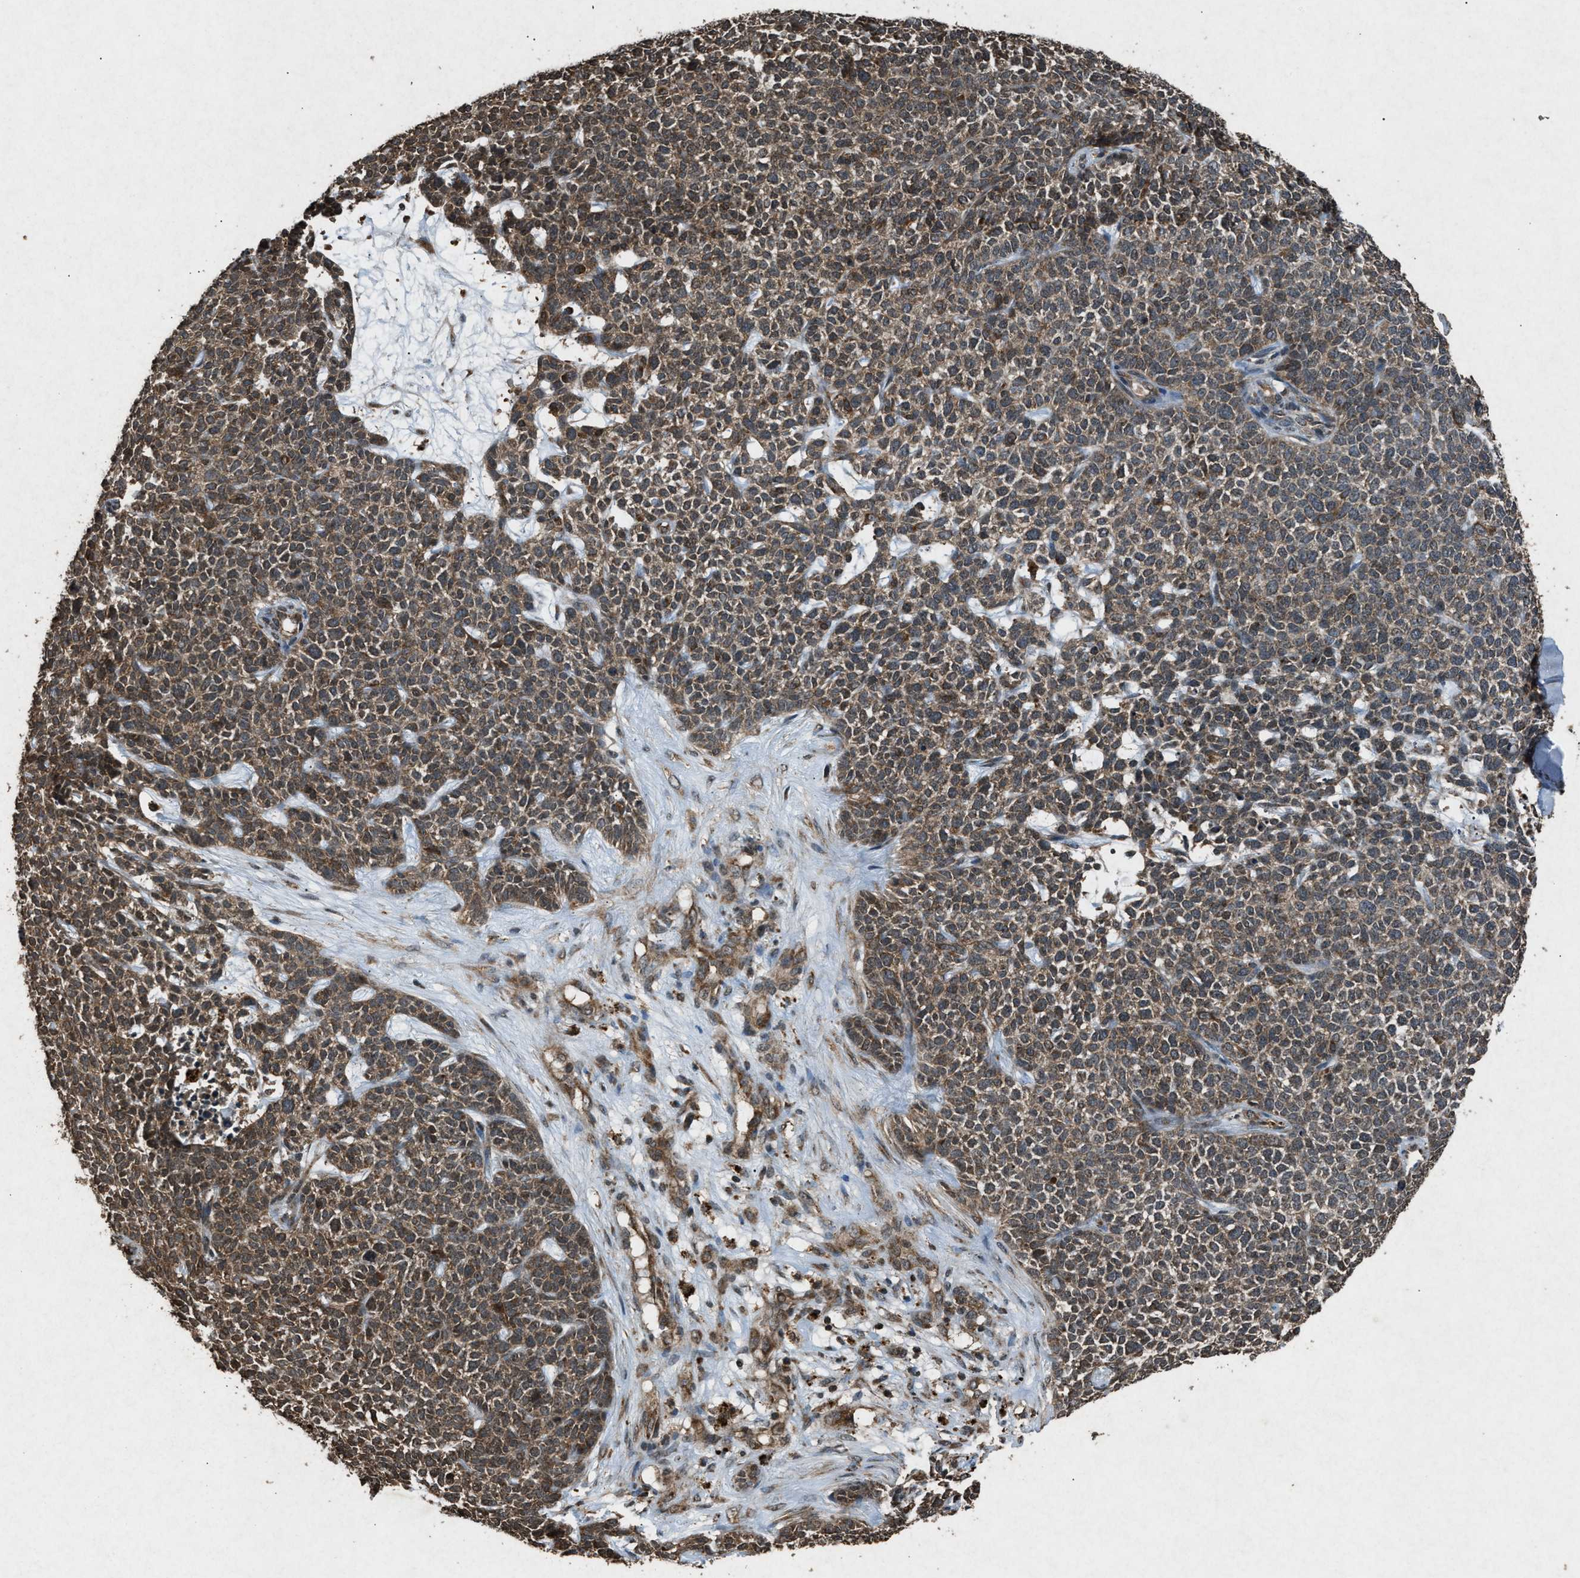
{"staining": {"intensity": "moderate", "quantity": ">75%", "location": "cytoplasmic/membranous"}, "tissue": "skin cancer", "cell_type": "Tumor cells", "image_type": "cancer", "snomed": [{"axis": "morphology", "description": "Basal cell carcinoma"}, {"axis": "topography", "description": "Skin"}], "caption": "Moderate cytoplasmic/membranous staining for a protein is seen in approximately >75% of tumor cells of basal cell carcinoma (skin) using IHC.", "gene": "OAS1", "patient": {"sex": "female", "age": 84}}